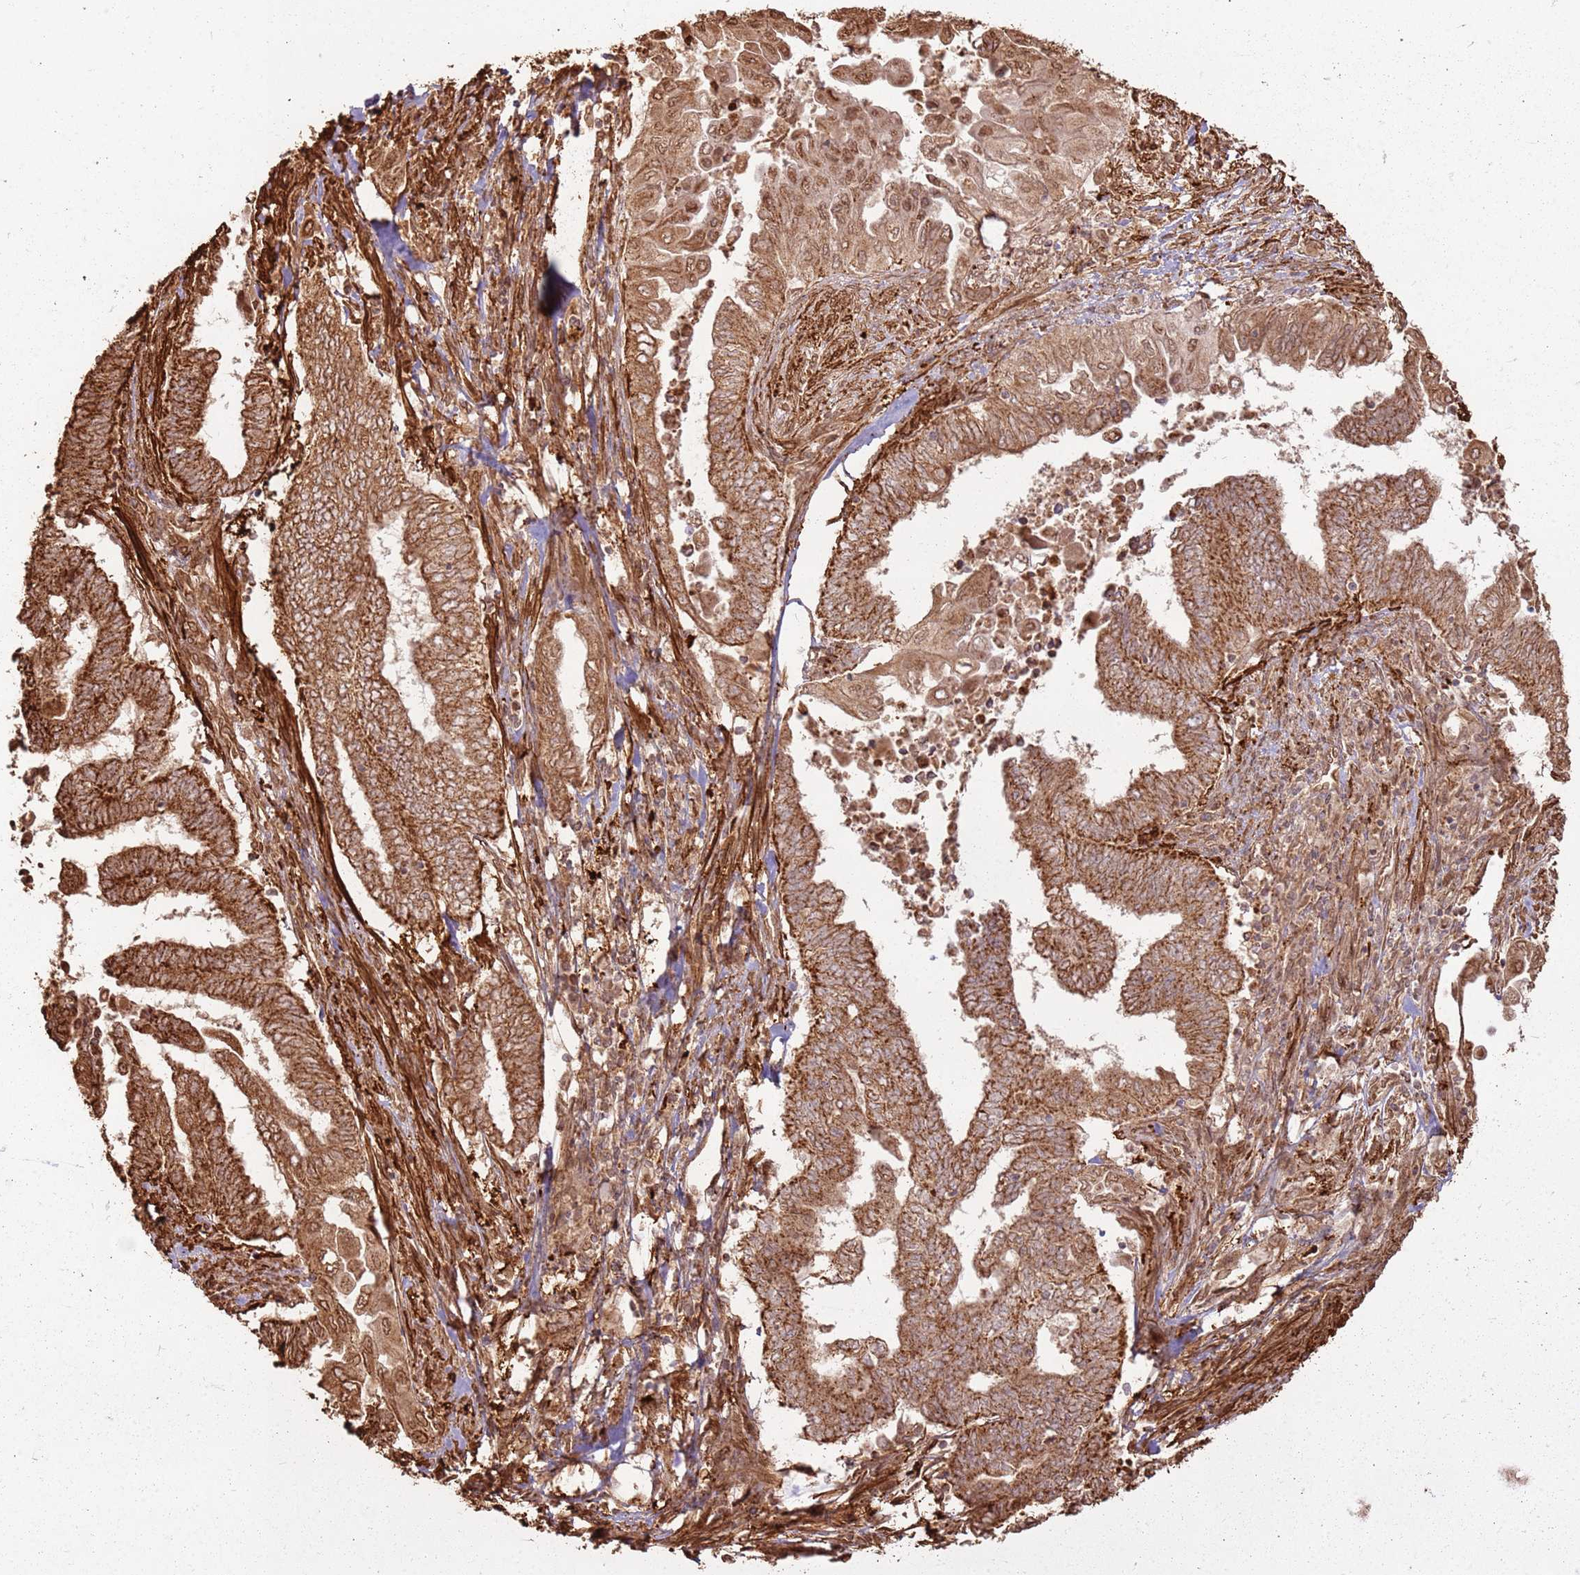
{"staining": {"intensity": "strong", "quantity": ">75%", "location": "cytoplasmic/membranous"}, "tissue": "endometrial cancer", "cell_type": "Tumor cells", "image_type": "cancer", "snomed": [{"axis": "morphology", "description": "Adenocarcinoma, NOS"}, {"axis": "topography", "description": "Uterus"}, {"axis": "topography", "description": "Endometrium"}], "caption": "IHC (DAB) staining of endometrial adenocarcinoma demonstrates strong cytoplasmic/membranous protein positivity in approximately >75% of tumor cells. The protein is stained brown, and the nuclei are stained in blue (DAB IHC with brightfield microscopy, high magnification).", "gene": "DDX59", "patient": {"sex": "female", "age": 70}}